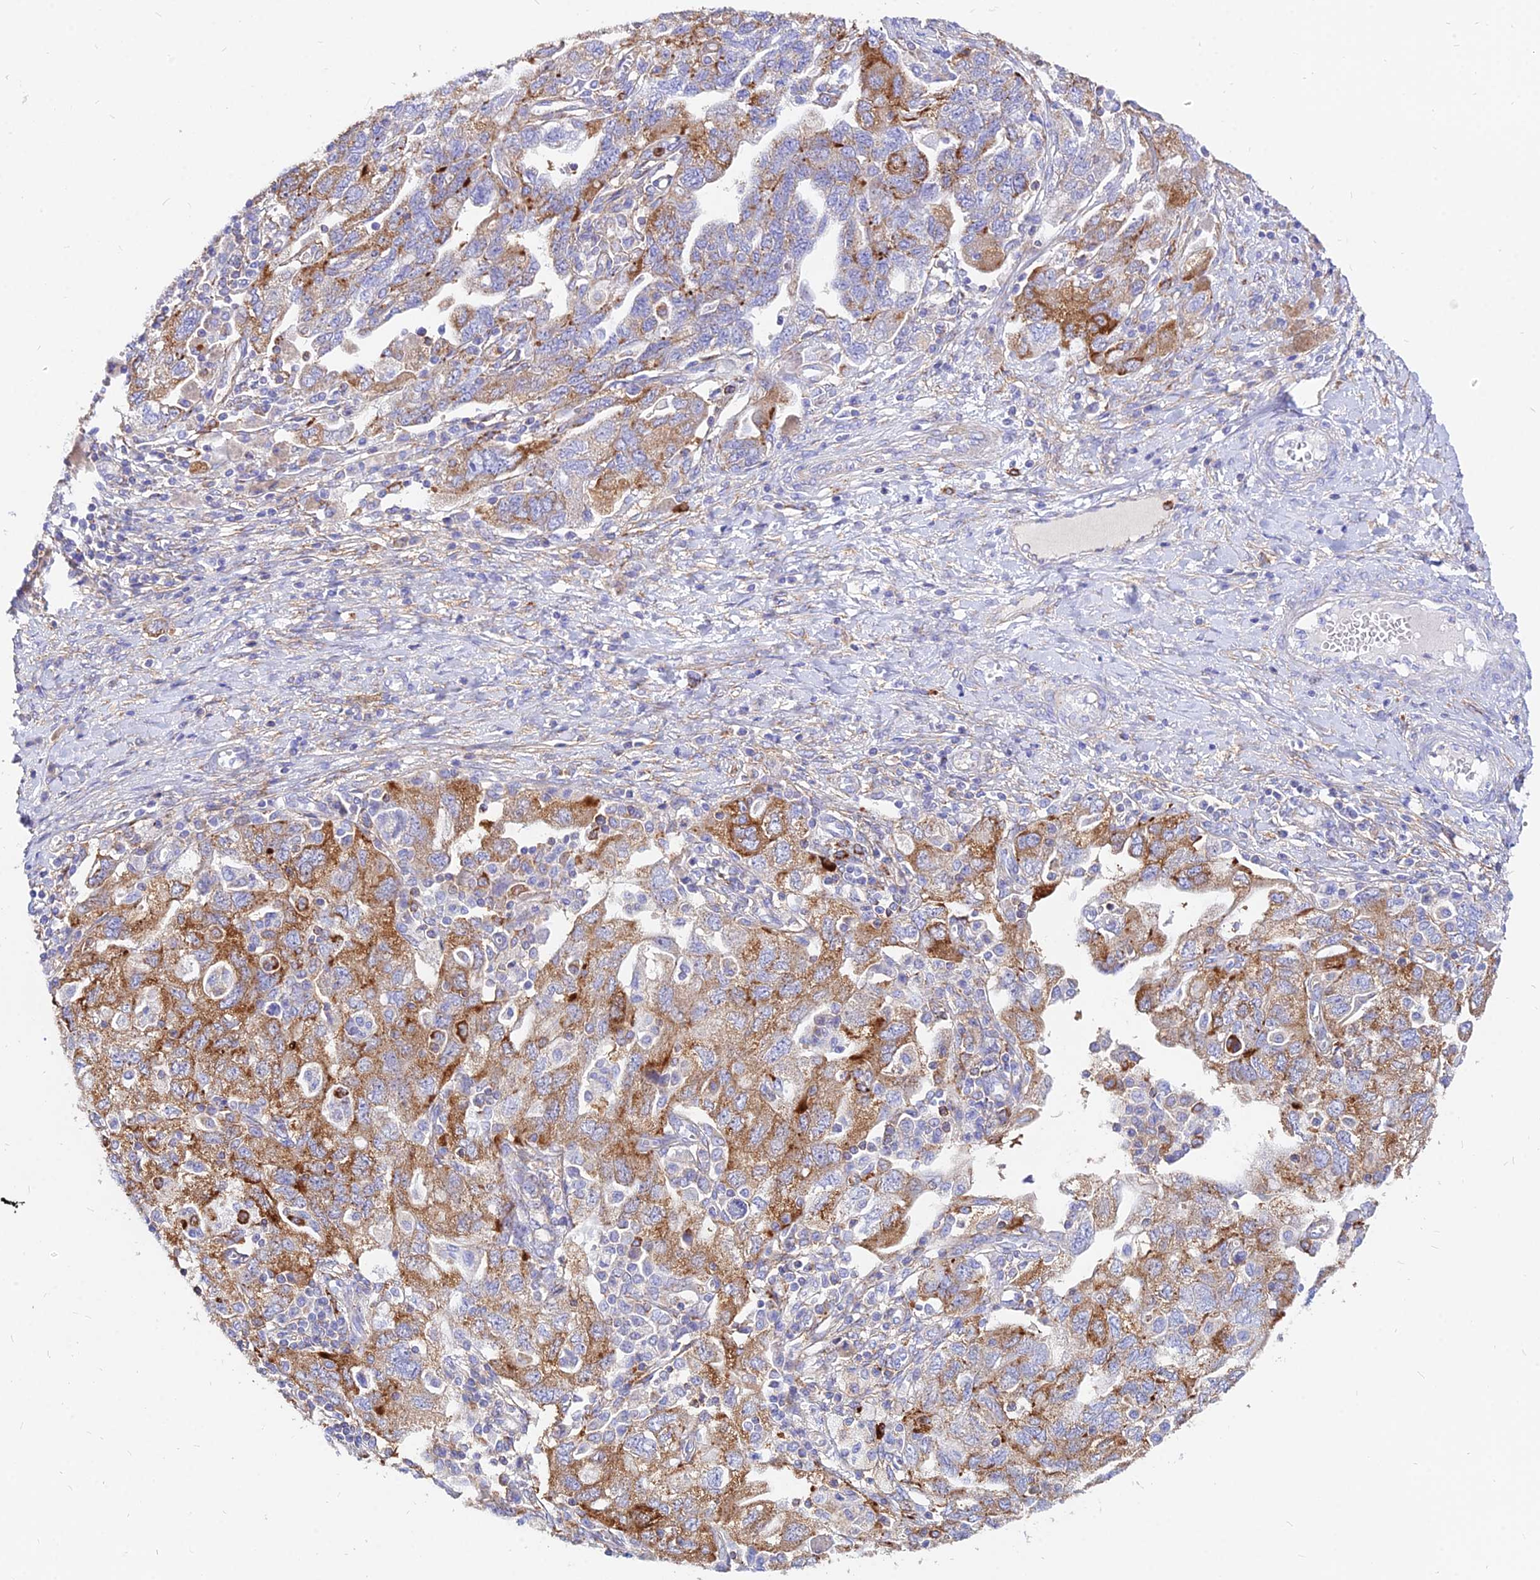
{"staining": {"intensity": "strong", "quantity": "25%-75%", "location": "cytoplasmic/membranous"}, "tissue": "ovarian cancer", "cell_type": "Tumor cells", "image_type": "cancer", "snomed": [{"axis": "morphology", "description": "Carcinoma, NOS"}, {"axis": "morphology", "description": "Cystadenocarcinoma, serous, NOS"}, {"axis": "topography", "description": "Ovary"}], "caption": "IHC of ovarian cancer exhibits high levels of strong cytoplasmic/membranous positivity in approximately 25%-75% of tumor cells.", "gene": "AGTRAP", "patient": {"sex": "female", "age": 69}}